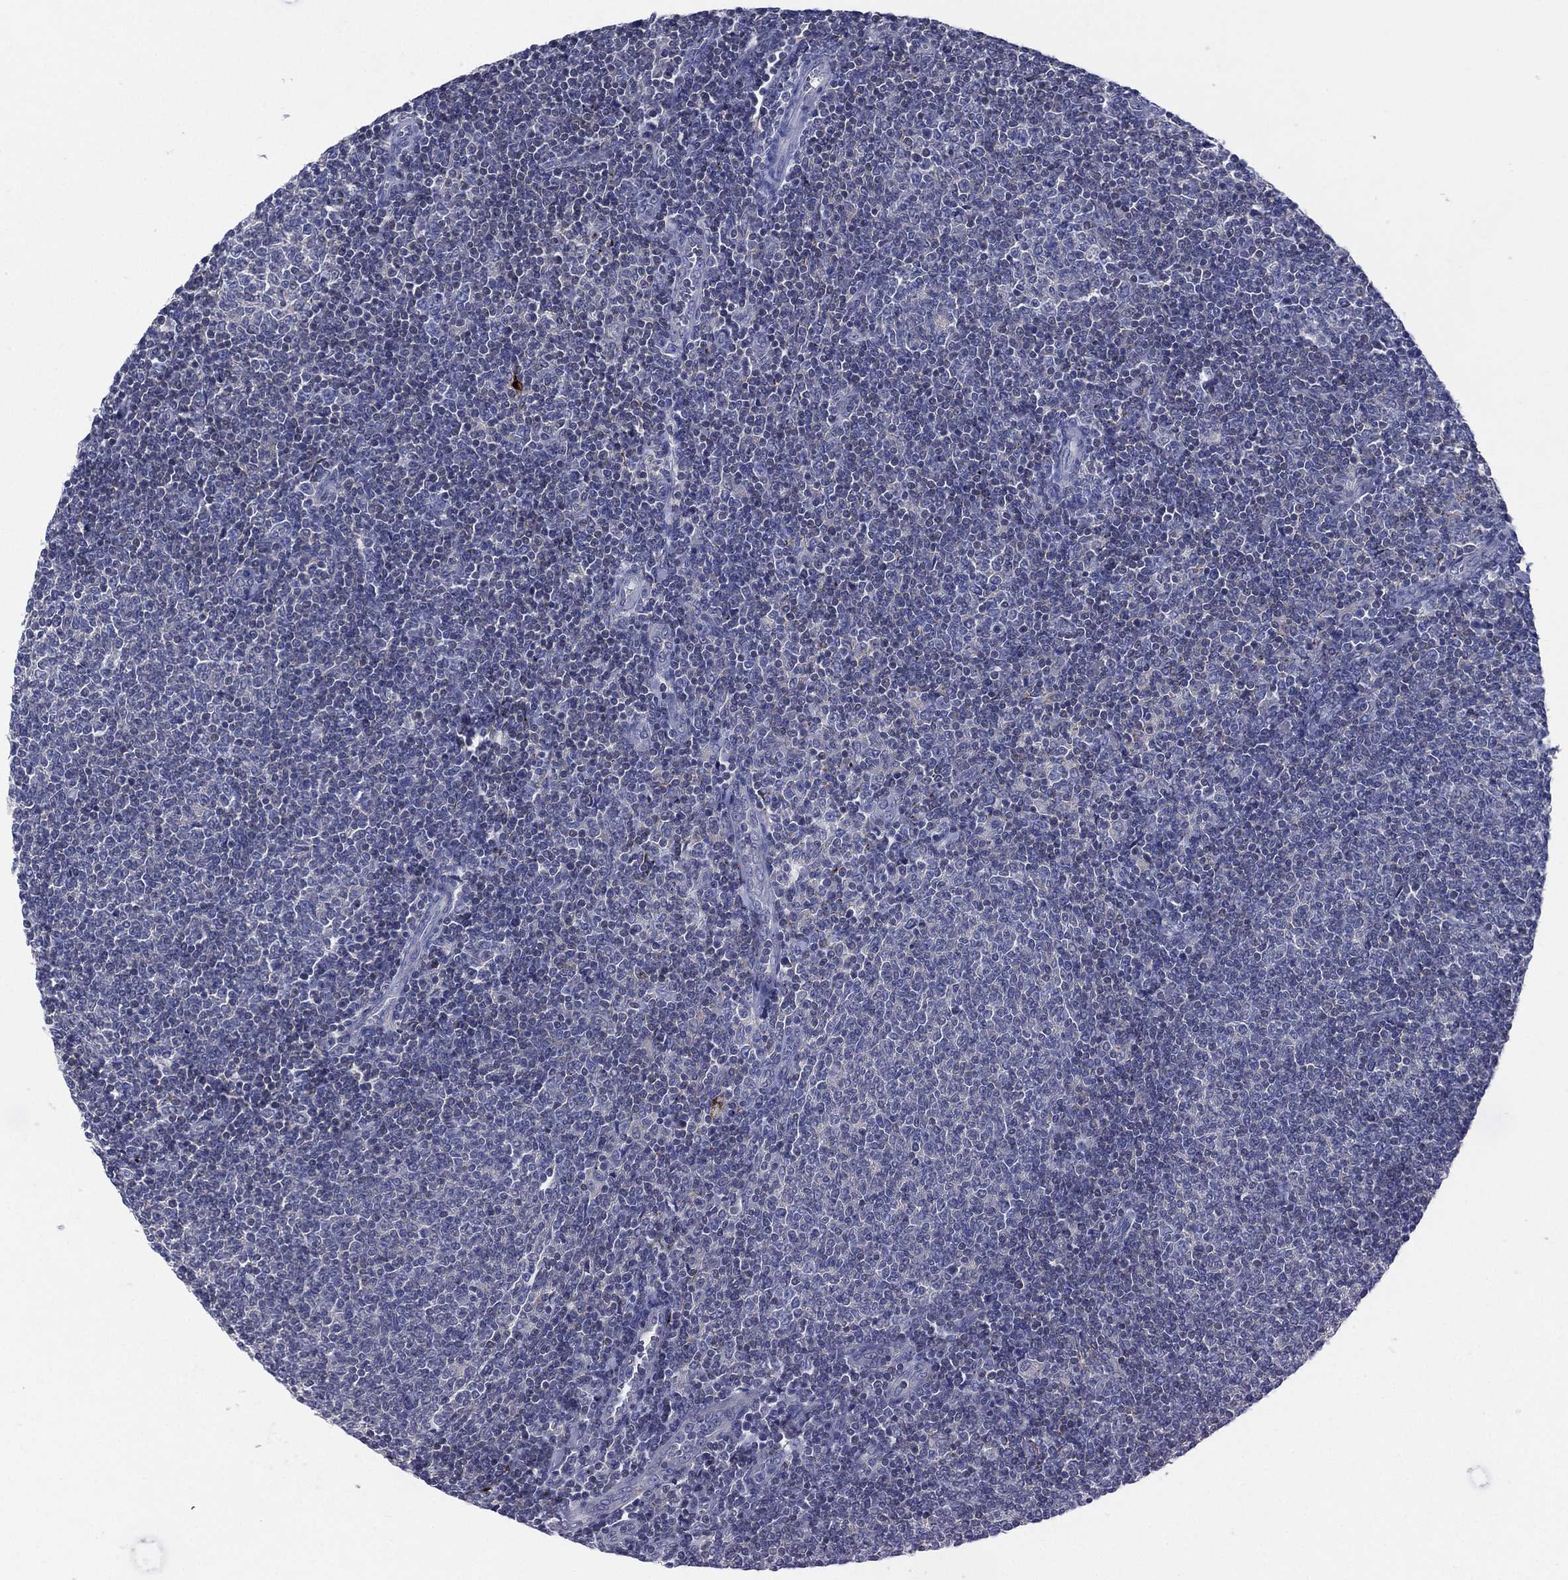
{"staining": {"intensity": "negative", "quantity": "none", "location": "none"}, "tissue": "lymphoma", "cell_type": "Tumor cells", "image_type": "cancer", "snomed": [{"axis": "morphology", "description": "Malignant lymphoma, non-Hodgkin's type, Low grade"}, {"axis": "topography", "description": "Lymph node"}], "caption": "Immunohistochemistry (IHC) of lymphoma reveals no positivity in tumor cells.", "gene": "C5orf46", "patient": {"sex": "male", "age": 52}}